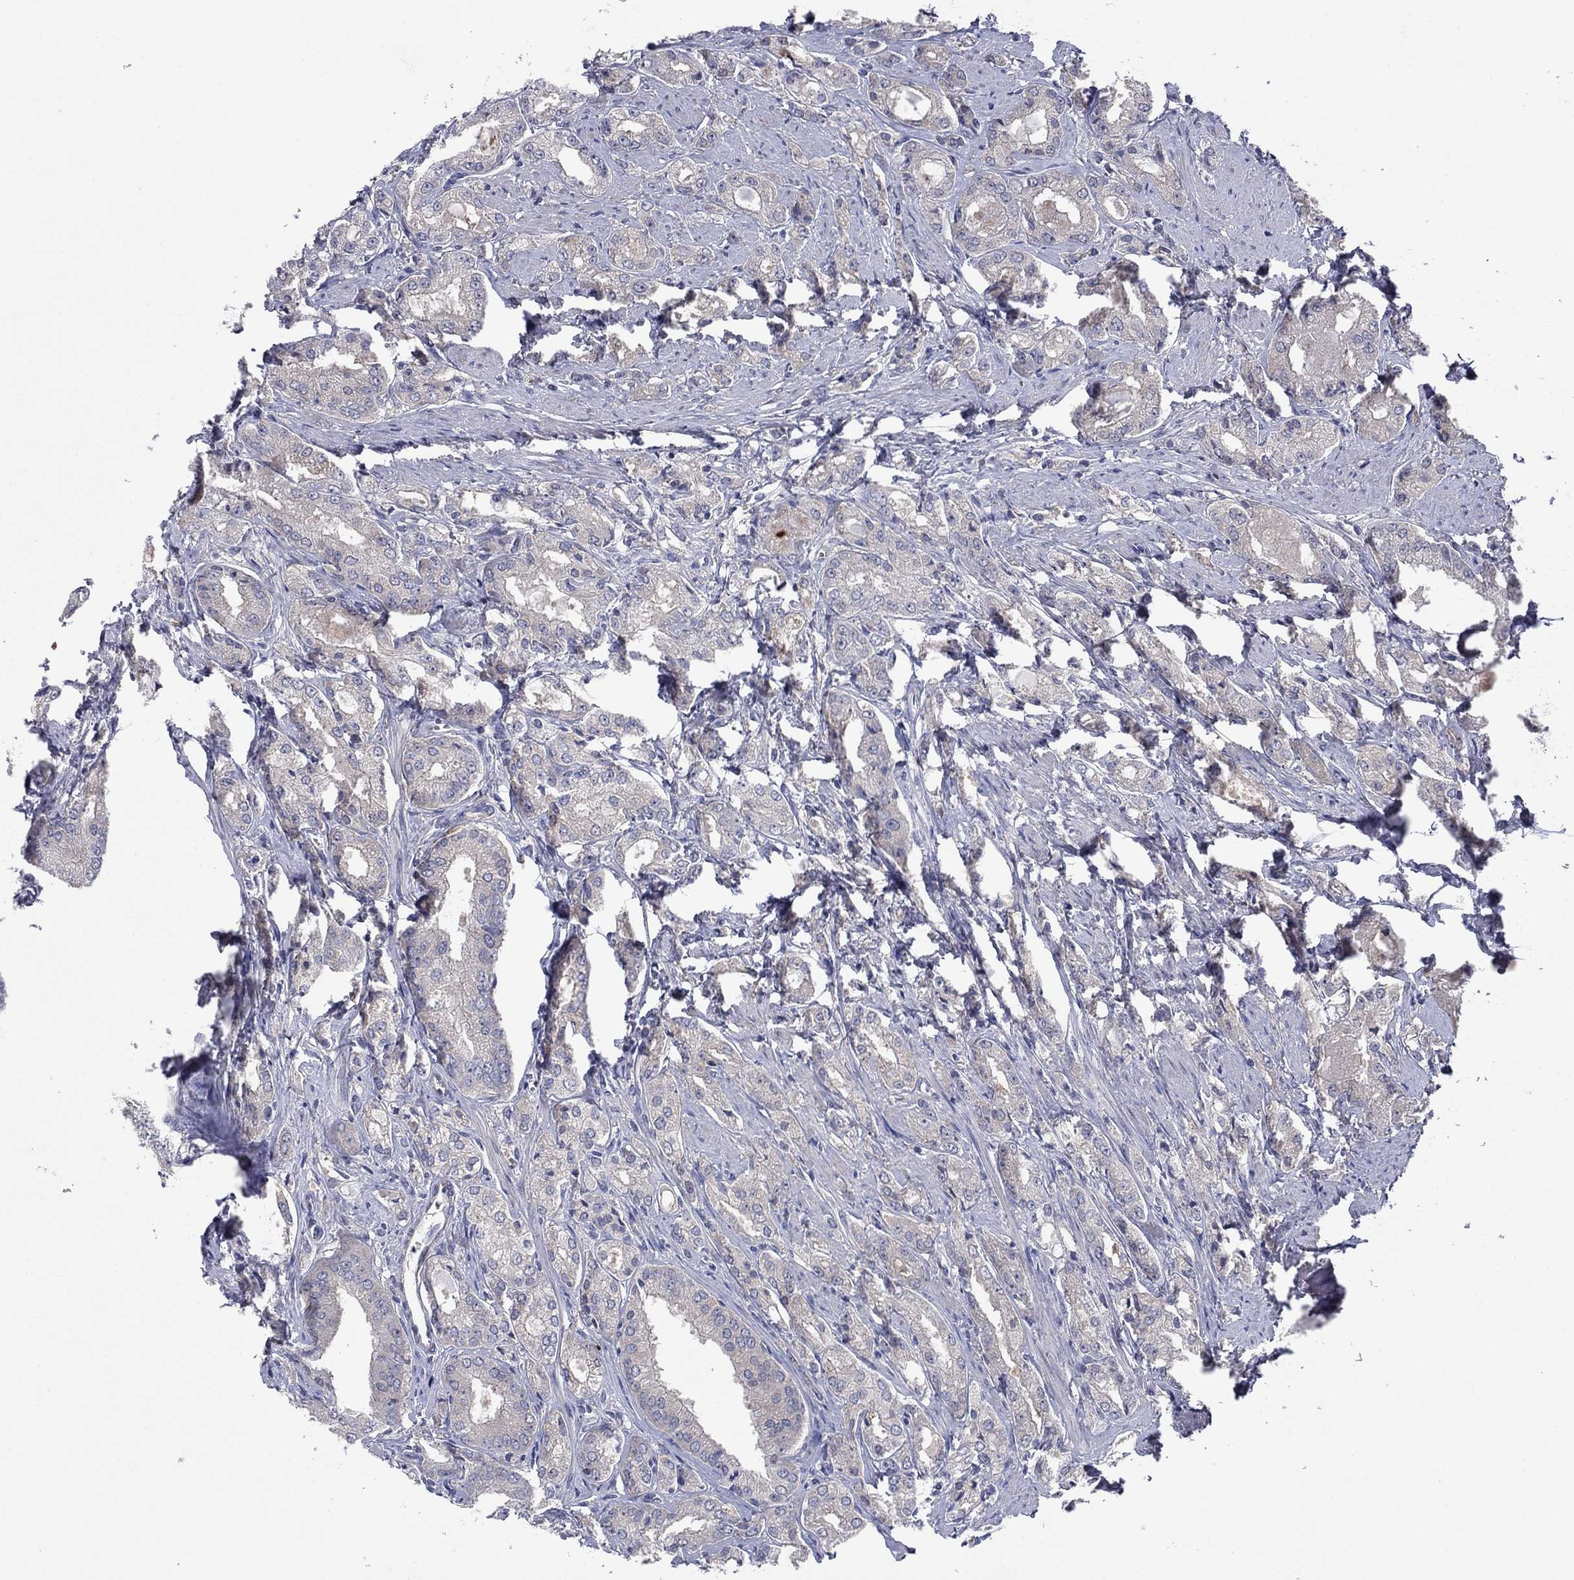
{"staining": {"intensity": "negative", "quantity": "none", "location": "none"}, "tissue": "prostate cancer", "cell_type": "Tumor cells", "image_type": "cancer", "snomed": [{"axis": "morphology", "description": "Adenocarcinoma, NOS"}, {"axis": "morphology", "description": "Adenocarcinoma, High grade"}, {"axis": "topography", "description": "Prostate"}], "caption": "IHC of prostate adenocarcinoma displays no staining in tumor cells.", "gene": "MEA1", "patient": {"sex": "male", "age": 70}}